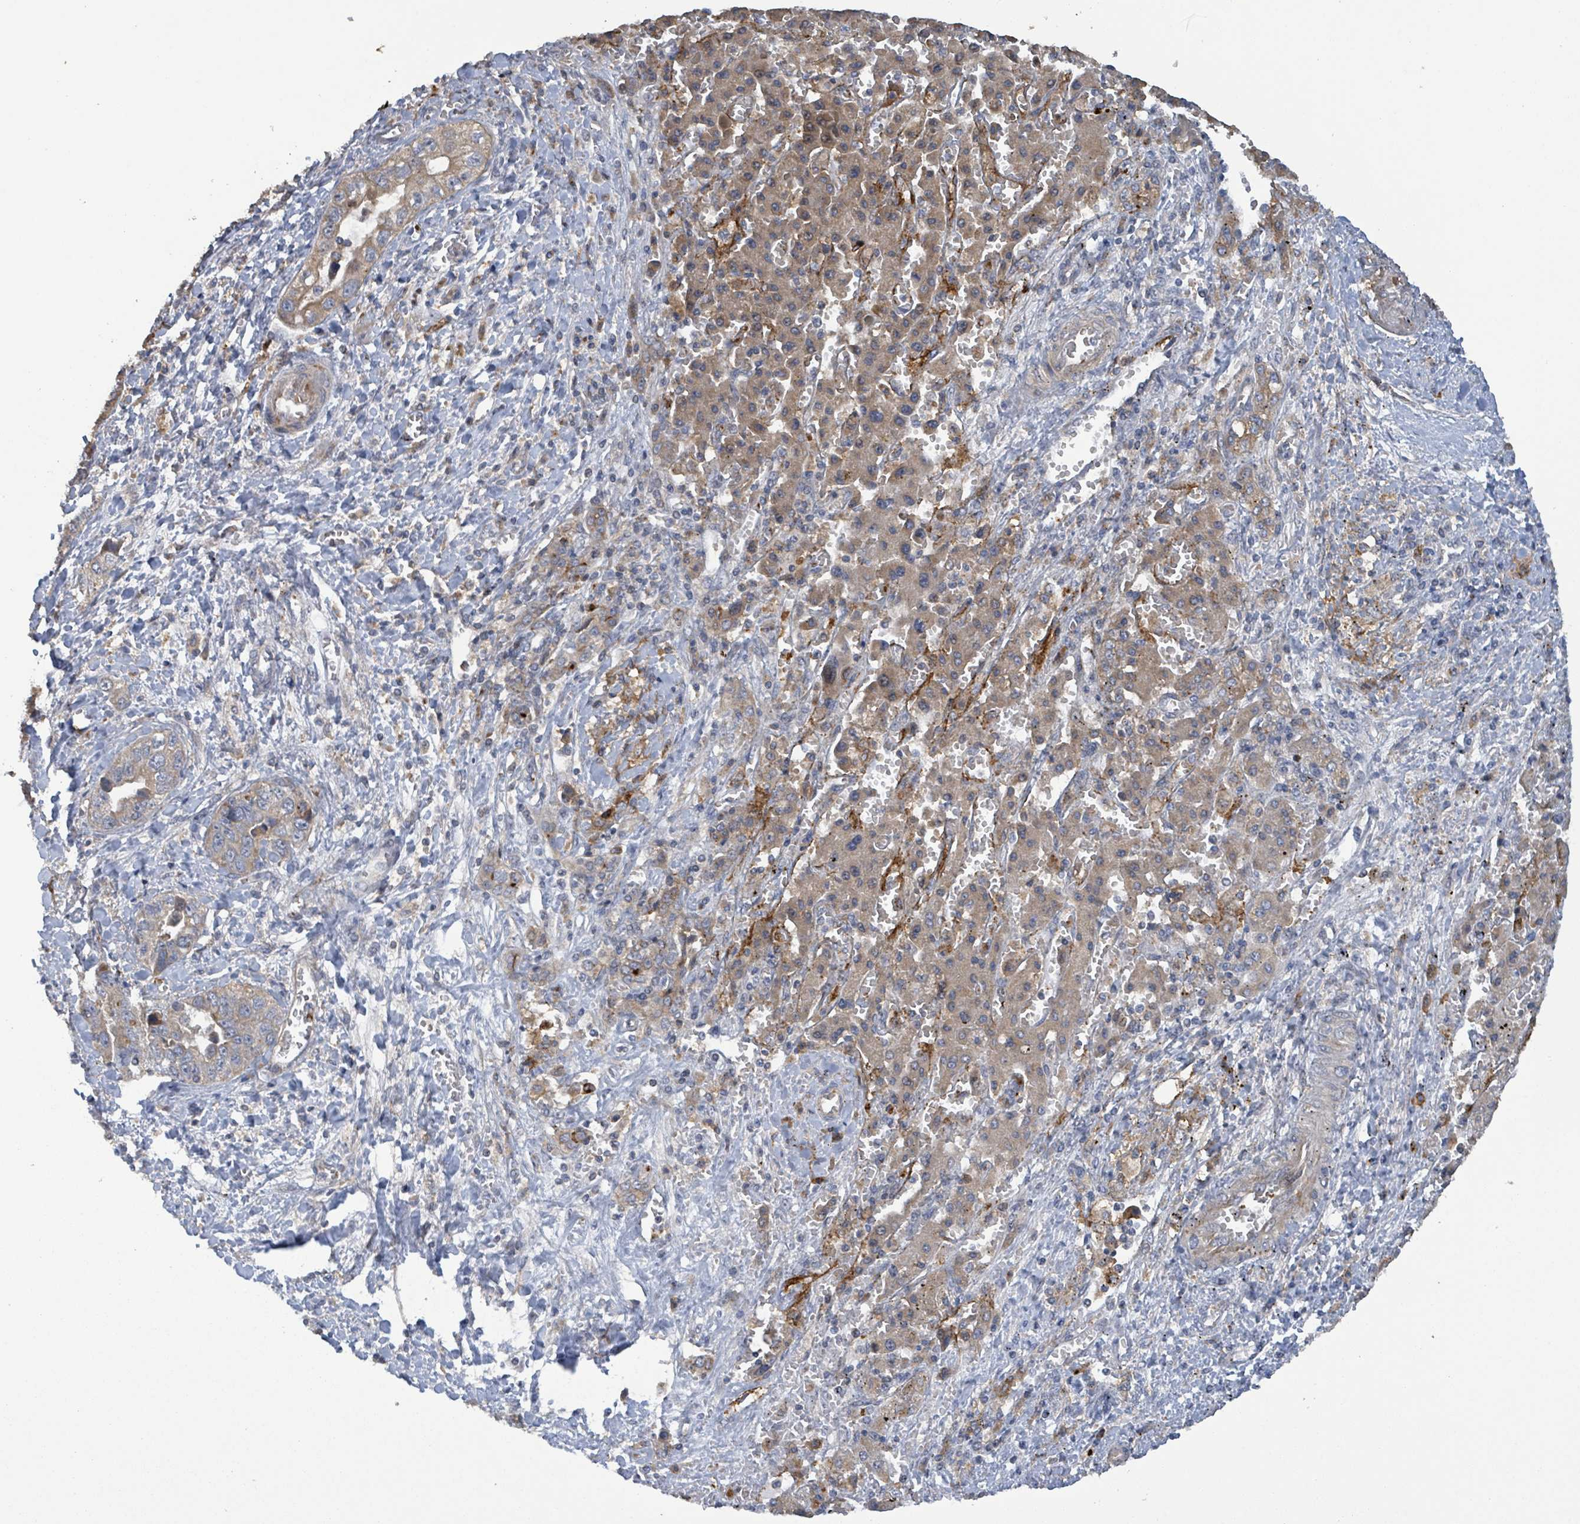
{"staining": {"intensity": "moderate", "quantity": ">75%", "location": "cytoplasmic/membranous"}, "tissue": "liver cancer", "cell_type": "Tumor cells", "image_type": "cancer", "snomed": [{"axis": "morphology", "description": "Cholangiocarcinoma"}, {"axis": "topography", "description": "Liver"}], "caption": "High-magnification brightfield microscopy of liver cancer (cholangiocarcinoma) stained with DAB (brown) and counterstained with hematoxylin (blue). tumor cells exhibit moderate cytoplasmic/membranous positivity is seen in approximately>75% of cells.", "gene": "PLAAT1", "patient": {"sex": "female", "age": 52}}